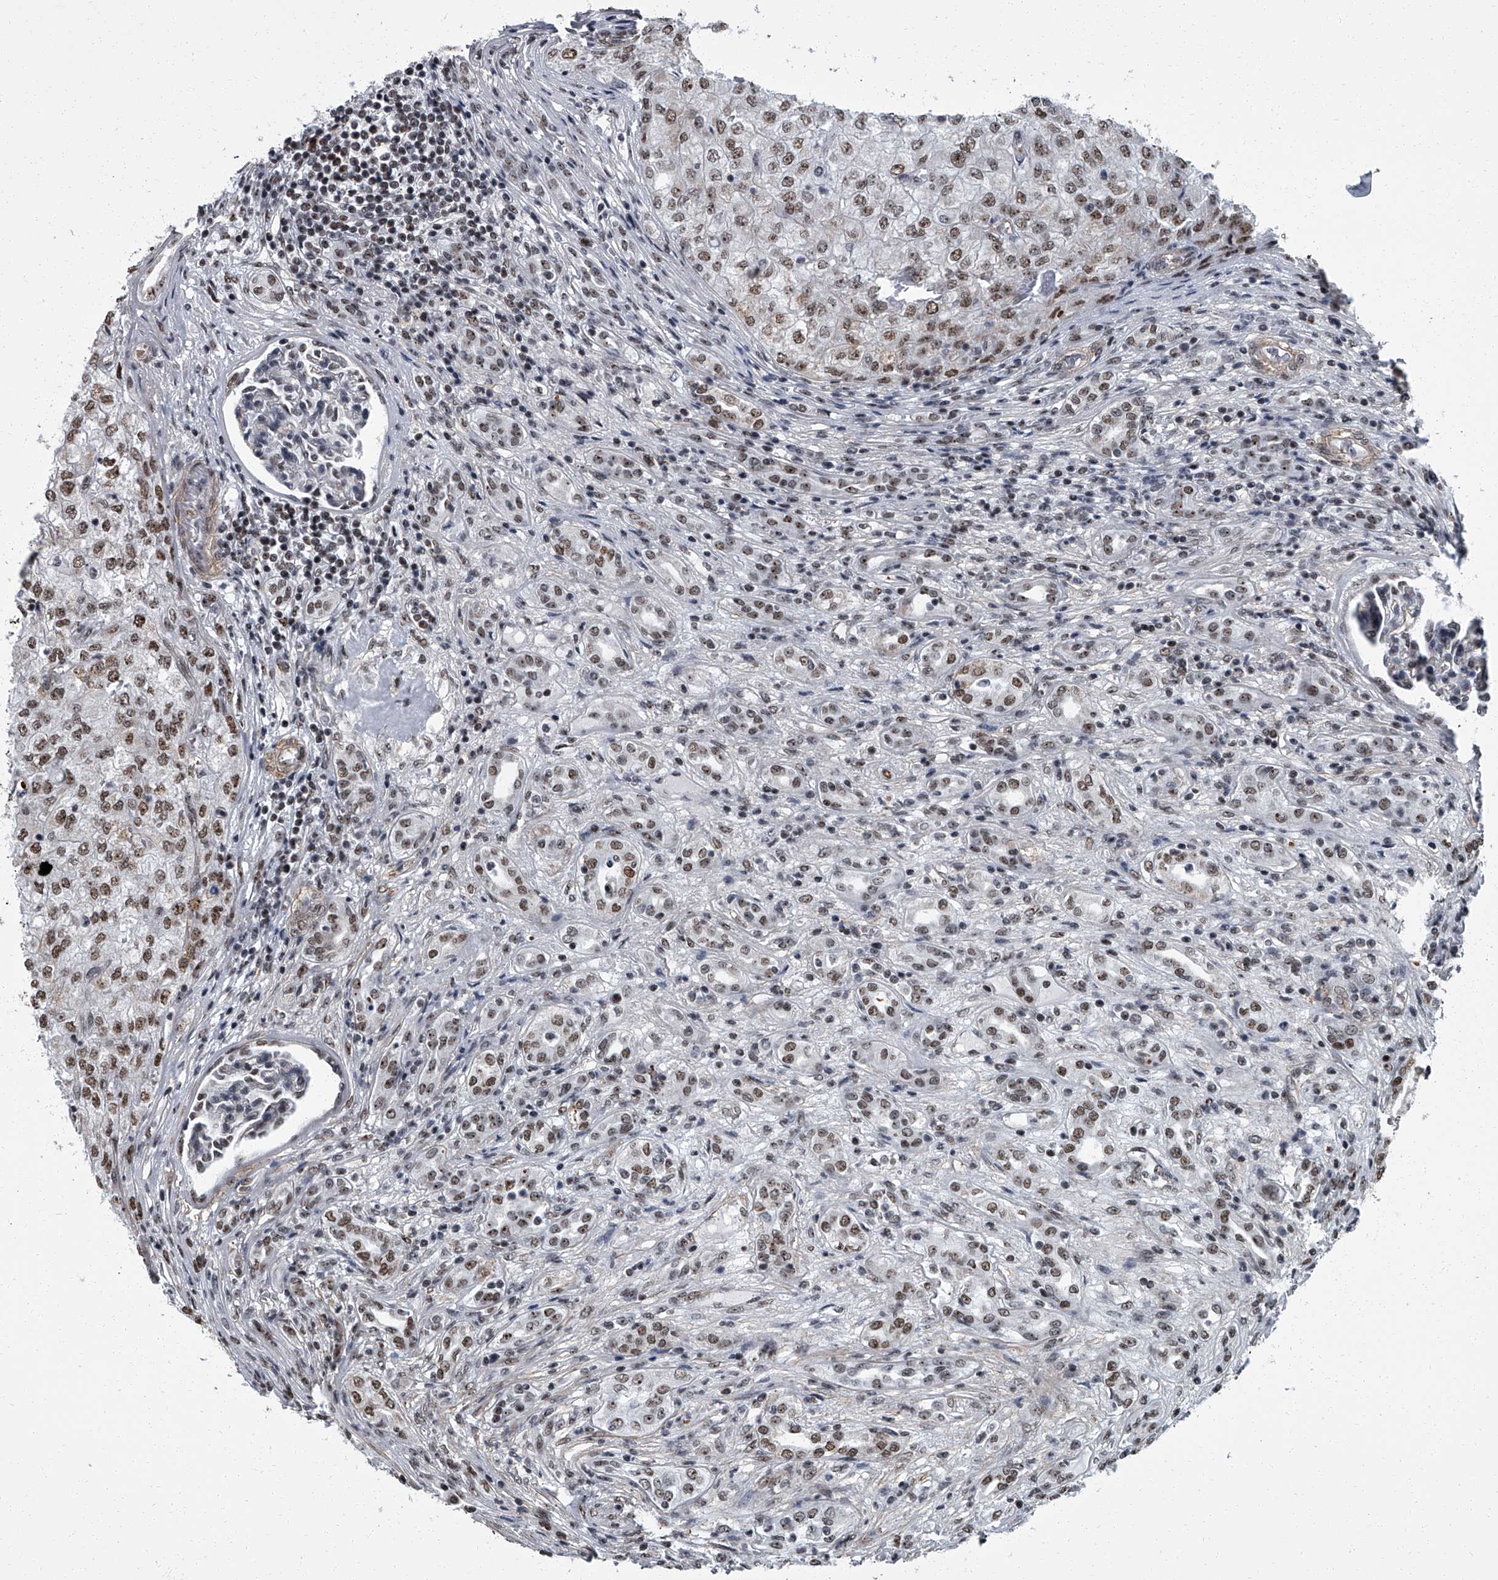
{"staining": {"intensity": "moderate", "quantity": ">75%", "location": "nuclear"}, "tissue": "renal cancer", "cell_type": "Tumor cells", "image_type": "cancer", "snomed": [{"axis": "morphology", "description": "Adenocarcinoma, NOS"}, {"axis": "topography", "description": "Kidney"}], "caption": "A medium amount of moderate nuclear positivity is present in about >75% of tumor cells in renal cancer tissue. The staining was performed using DAB (3,3'-diaminobenzidine) to visualize the protein expression in brown, while the nuclei were stained in blue with hematoxylin (Magnification: 20x).", "gene": "ZNF518B", "patient": {"sex": "female", "age": 54}}